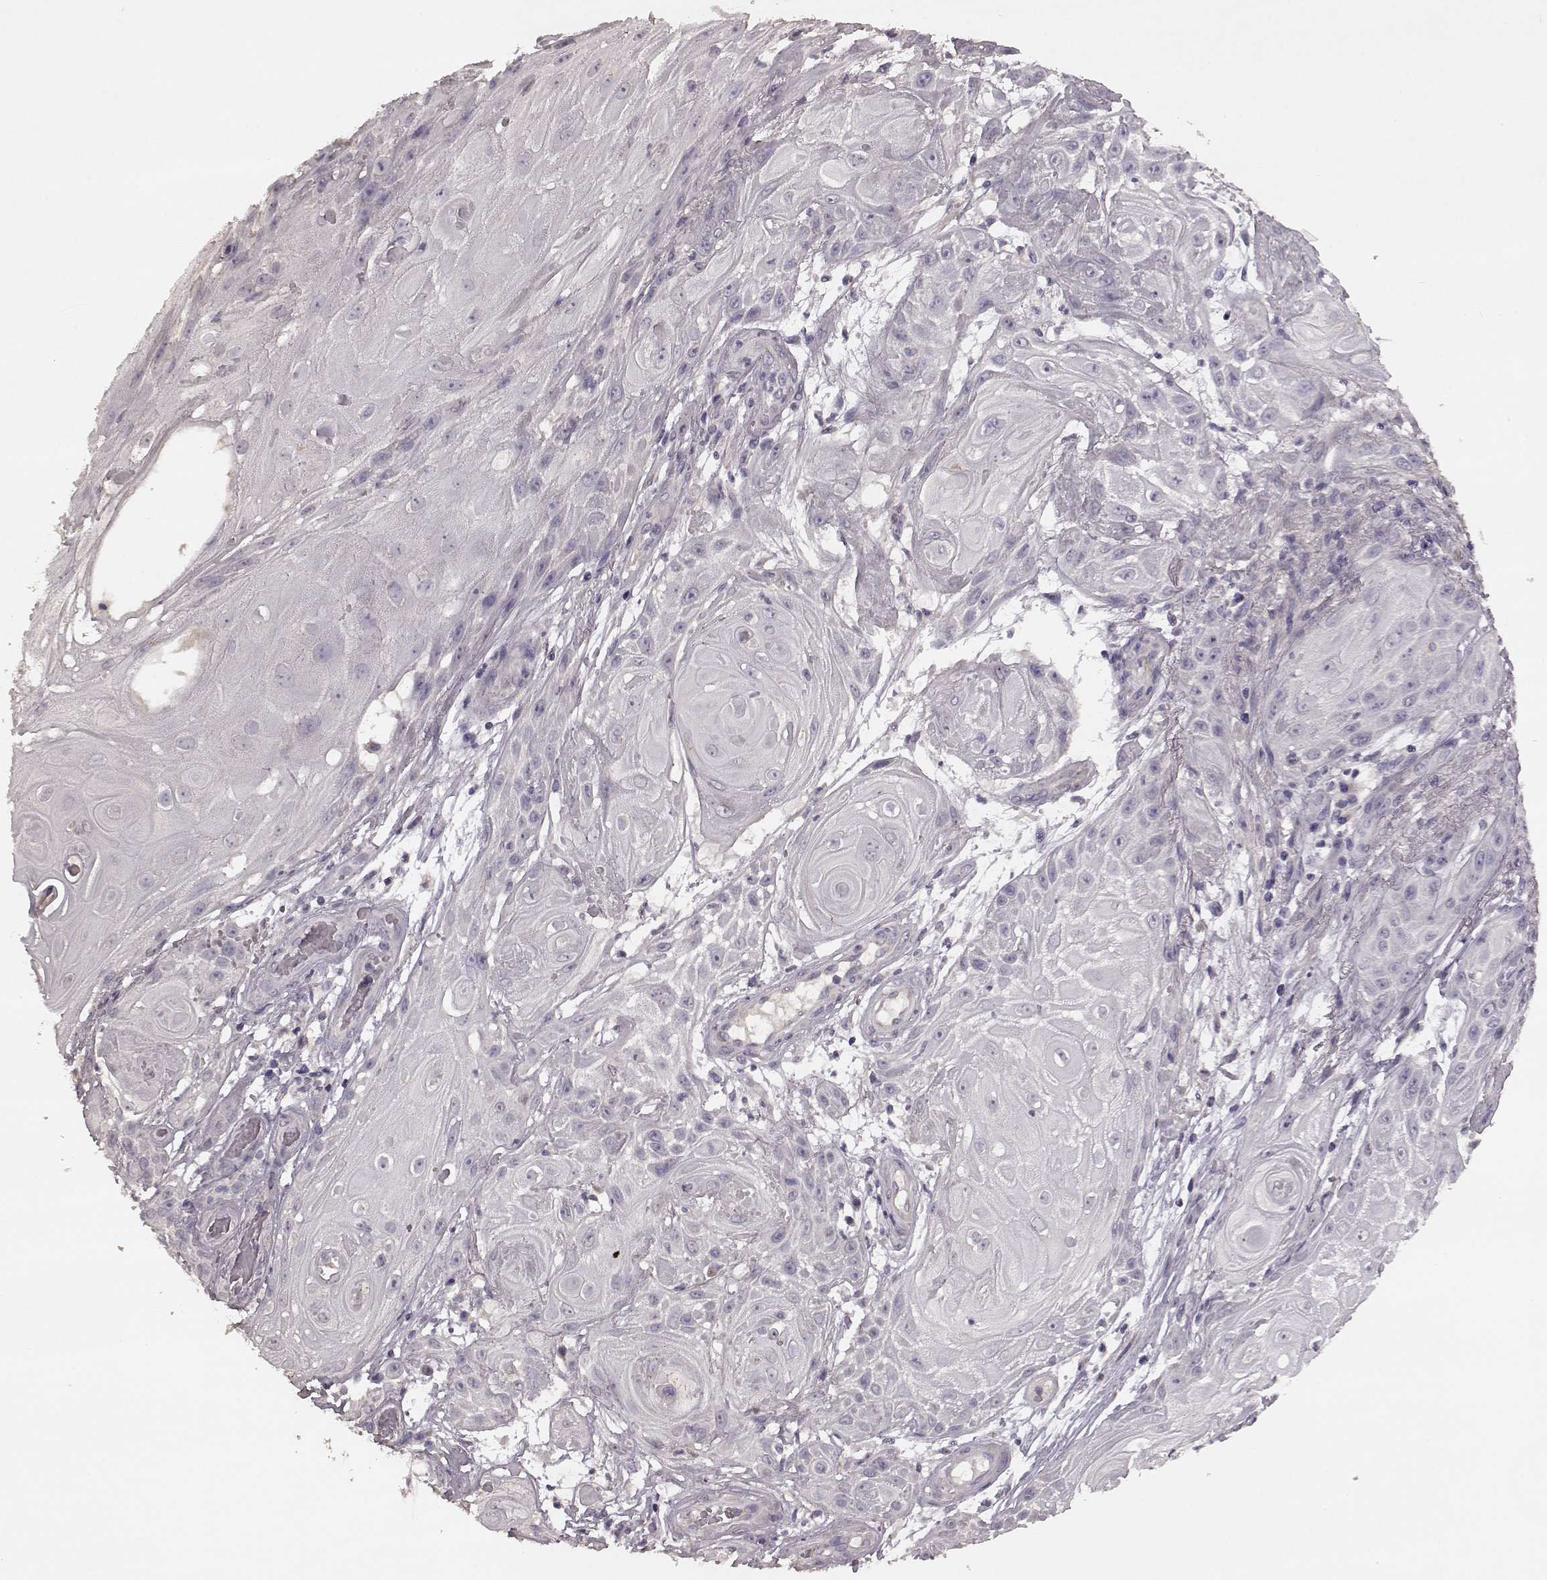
{"staining": {"intensity": "negative", "quantity": "none", "location": "none"}, "tissue": "skin cancer", "cell_type": "Tumor cells", "image_type": "cancer", "snomed": [{"axis": "morphology", "description": "Squamous cell carcinoma, NOS"}, {"axis": "topography", "description": "Skin"}], "caption": "Immunohistochemical staining of skin squamous cell carcinoma shows no significant positivity in tumor cells.", "gene": "SLC52A3", "patient": {"sex": "male", "age": 62}}